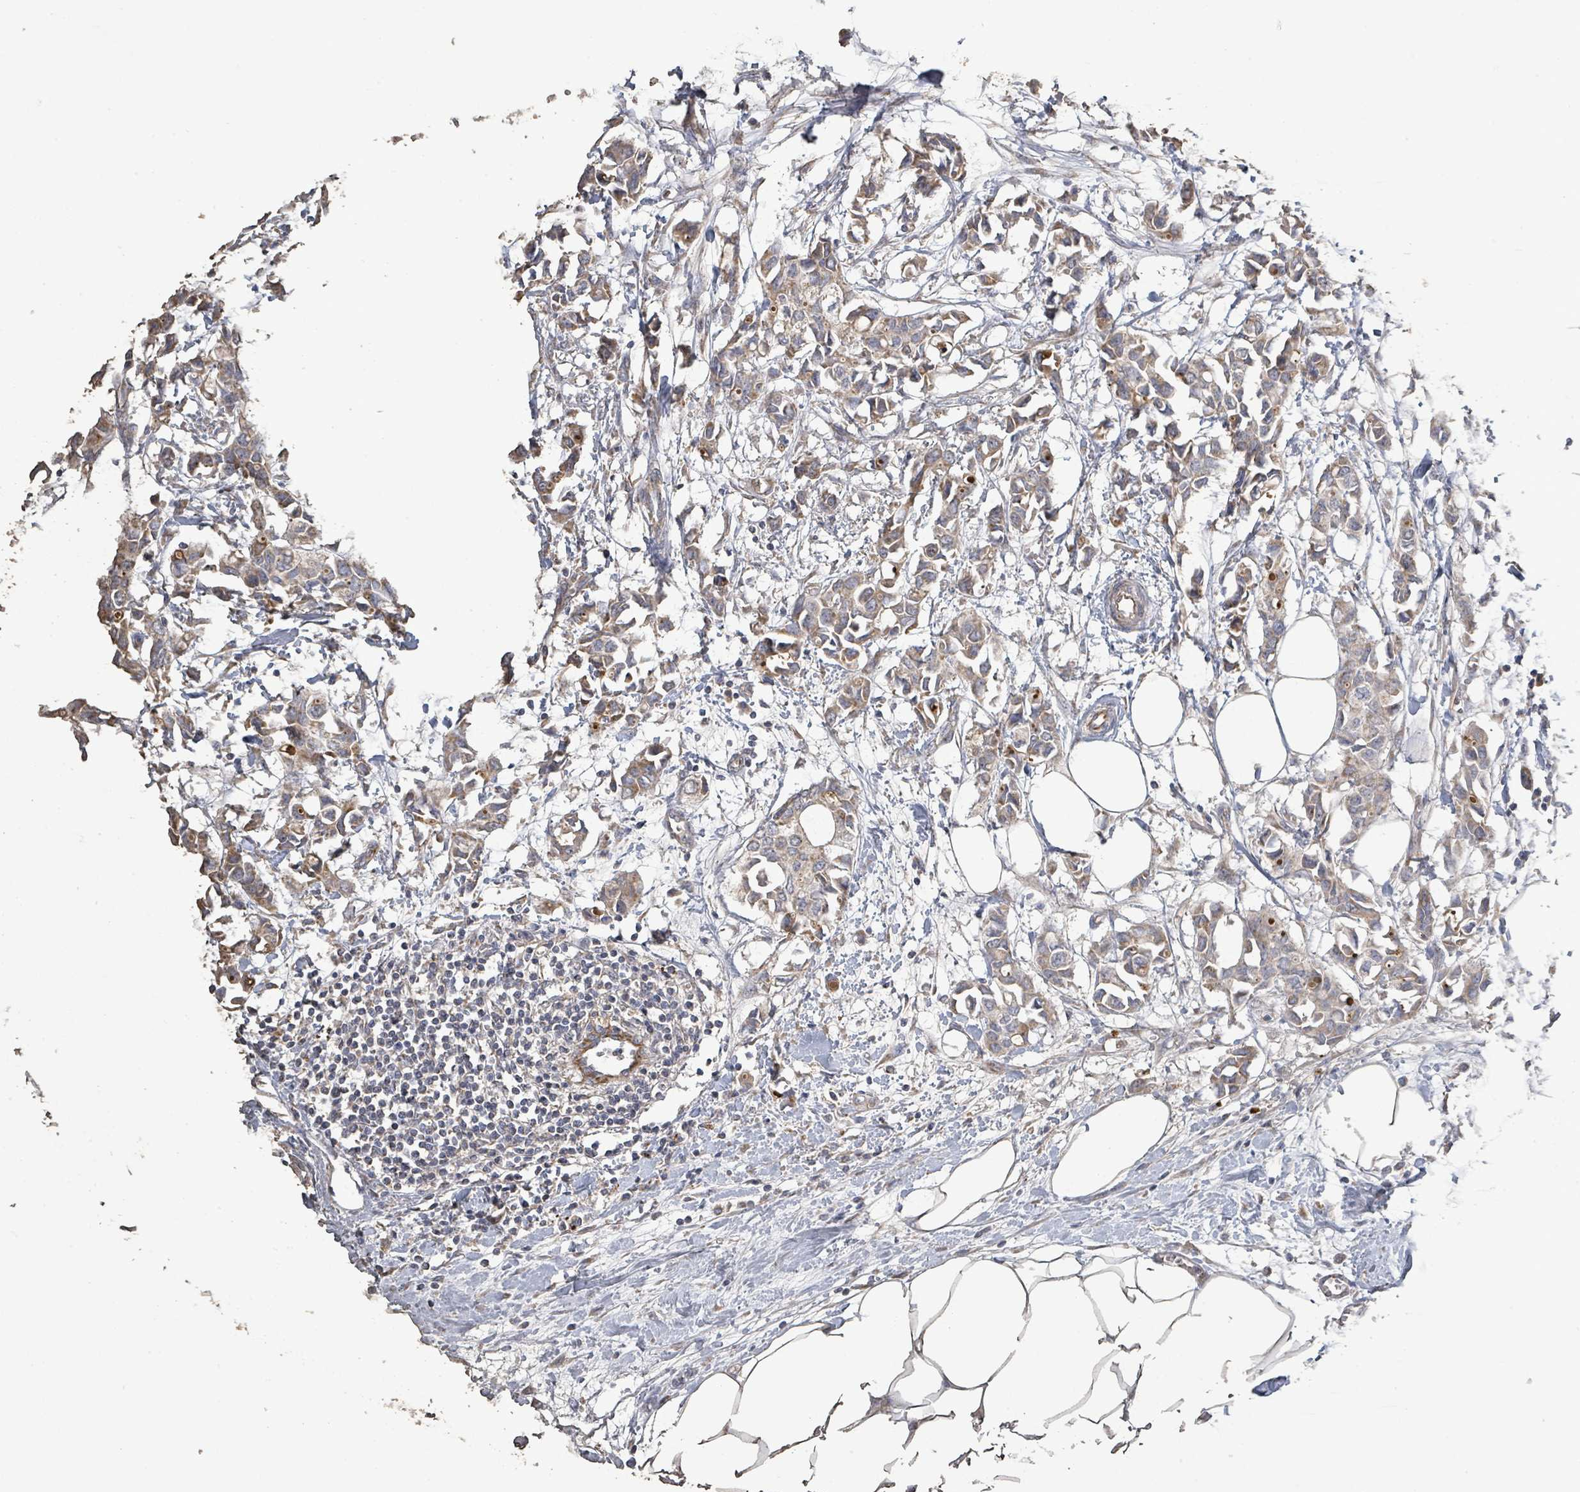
{"staining": {"intensity": "moderate", "quantity": ">75%", "location": "cytoplasmic/membranous"}, "tissue": "breast cancer", "cell_type": "Tumor cells", "image_type": "cancer", "snomed": [{"axis": "morphology", "description": "Duct carcinoma"}, {"axis": "topography", "description": "Breast"}], "caption": "Brown immunohistochemical staining in human breast intraductal carcinoma reveals moderate cytoplasmic/membranous staining in about >75% of tumor cells.", "gene": "ALG12", "patient": {"sex": "female", "age": 41}}